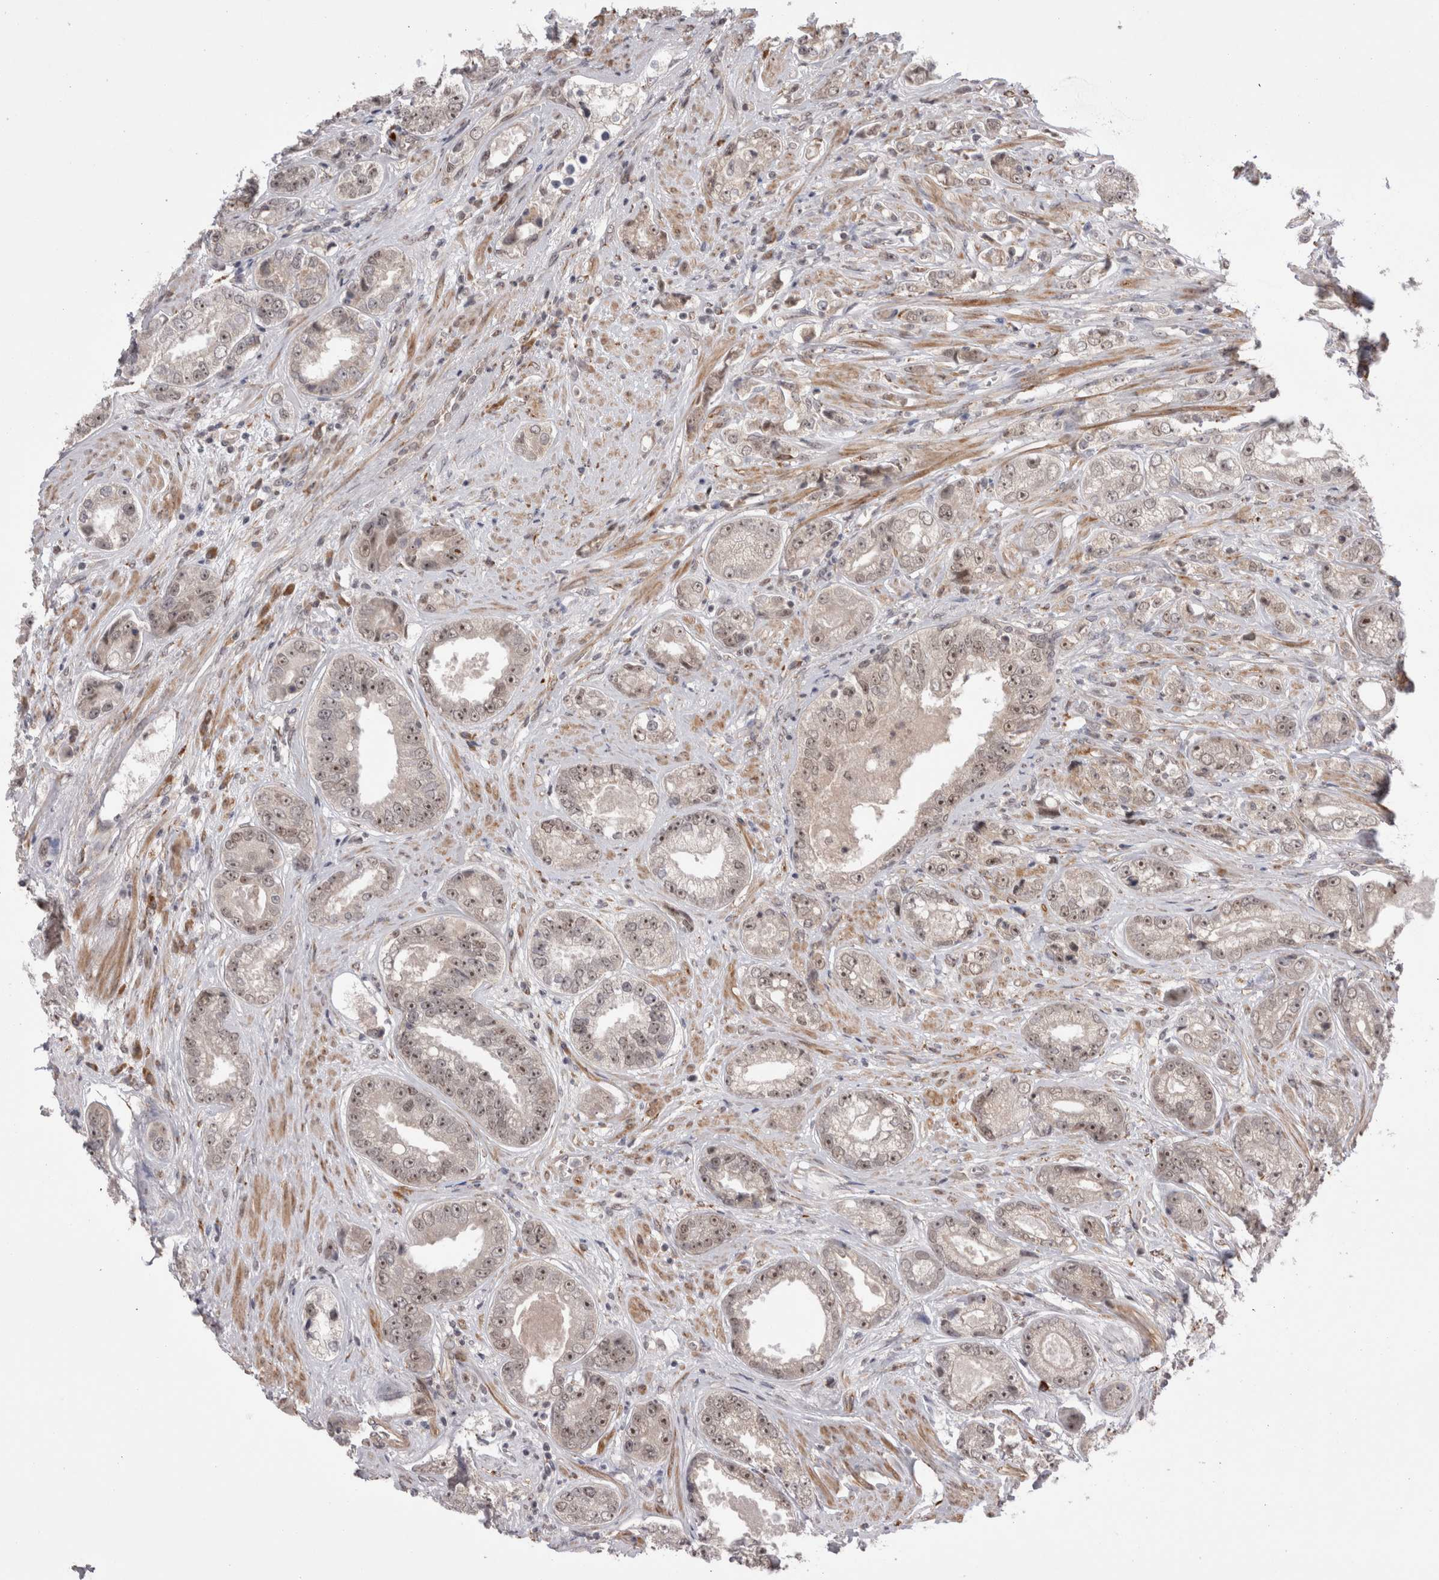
{"staining": {"intensity": "moderate", "quantity": ">75%", "location": "nuclear"}, "tissue": "prostate cancer", "cell_type": "Tumor cells", "image_type": "cancer", "snomed": [{"axis": "morphology", "description": "Adenocarcinoma, High grade"}, {"axis": "topography", "description": "Prostate"}], "caption": "Immunohistochemical staining of human adenocarcinoma (high-grade) (prostate) exhibits medium levels of moderate nuclear protein expression in about >75% of tumor cells. (brown staining indicates protein expression, while blue staining denotes nuclei).", "gene": "EXOSC4", "patient": {"sex": "male", "age": 61}}